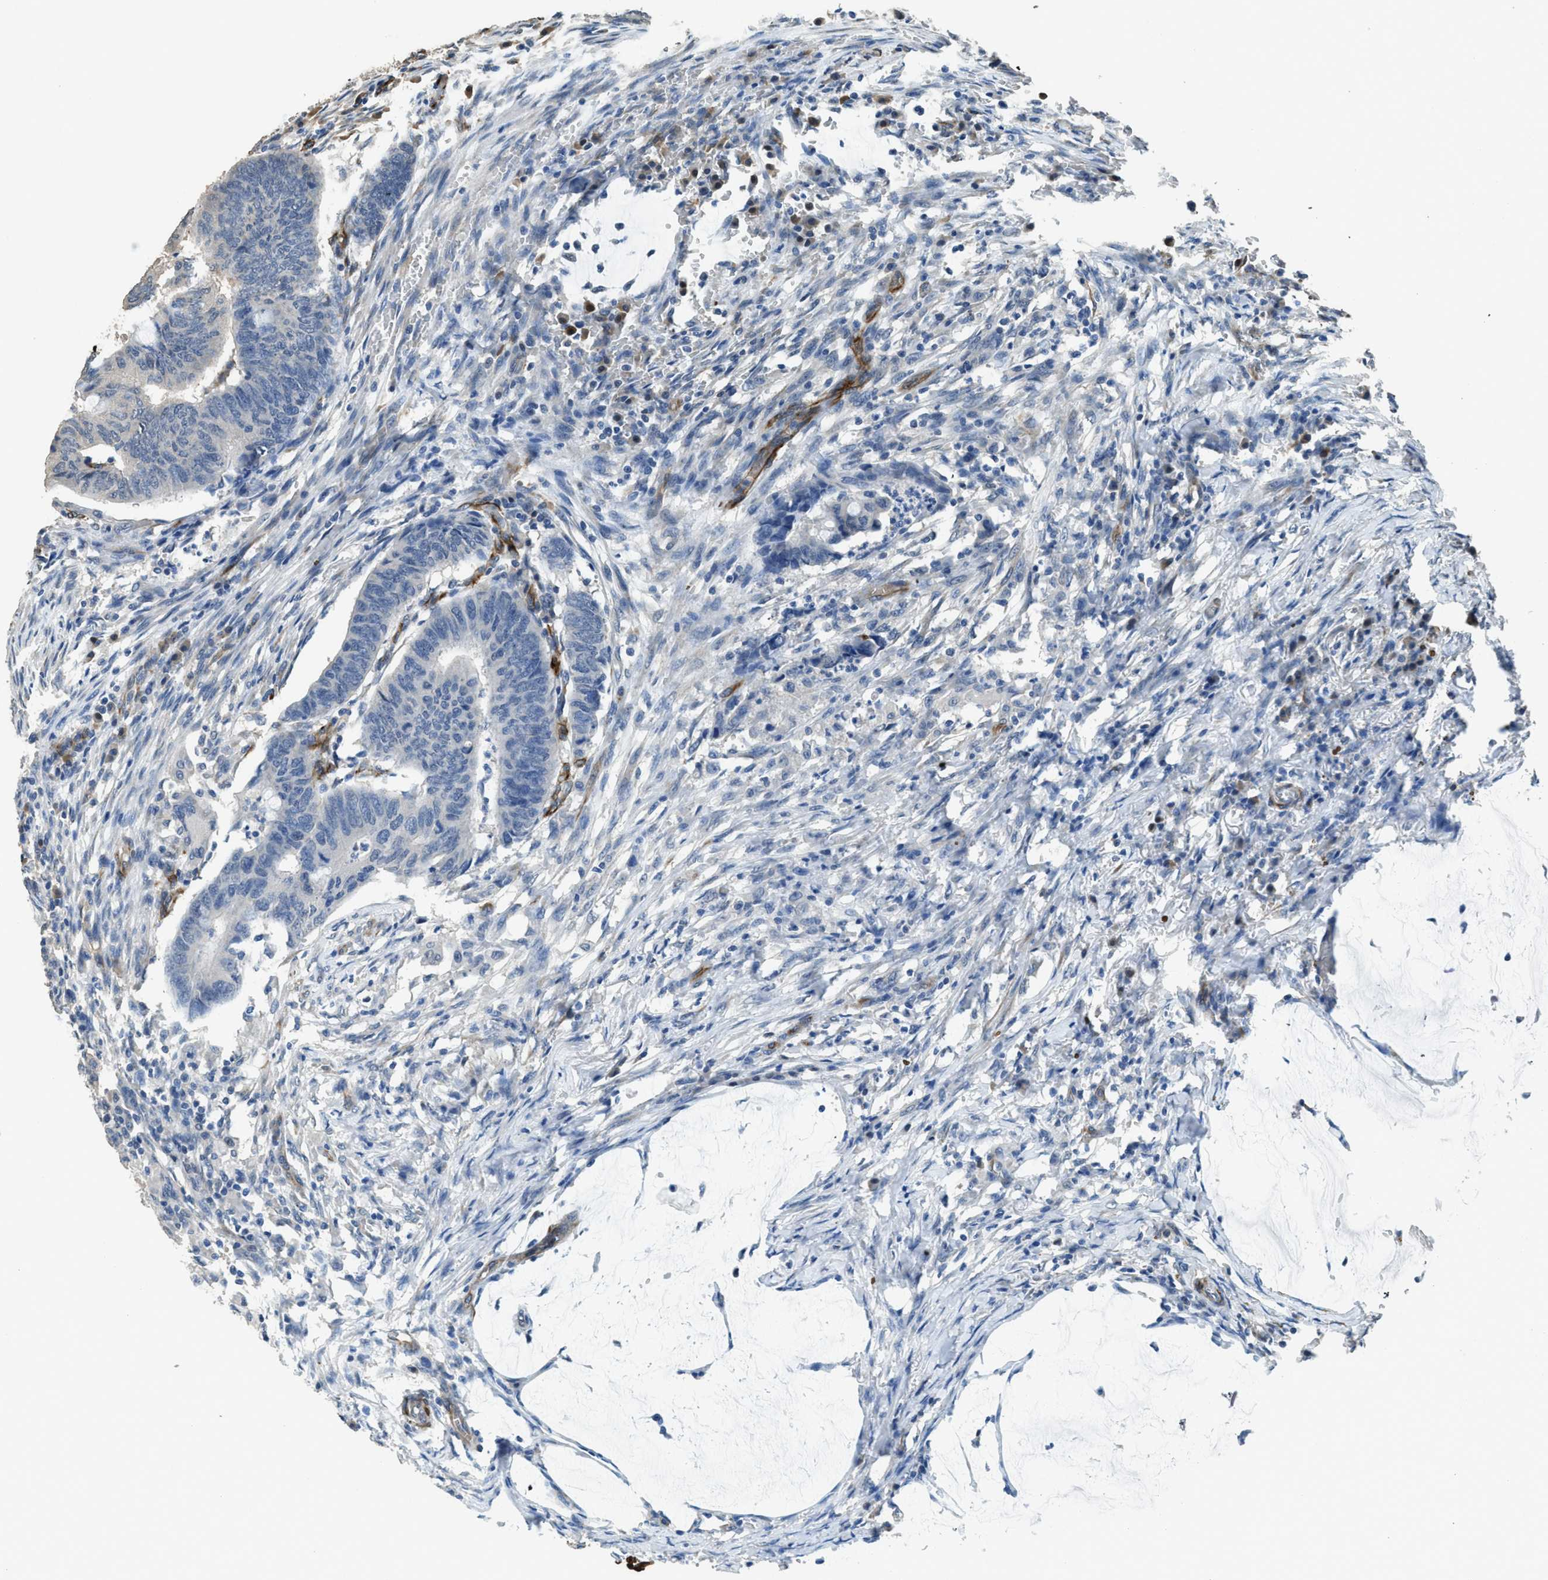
{"staining": {"intensity": "negative", "quantity": "none", "location": "none"}, "tissue": "colorectal cancer", "cell_type": "Tumor cells", "image_type": "cancer", "snomed": [{"axis": "morphology", "description": "Normal tissue, NOS"}, {"axis": "morphology", "description": "Adenocarcinoma, NOS"}, {"axis": "topography", "description": "Rectum"}, {"axis": "topography", "description": "Peripheral nerve tissue"}], "caption": "An image of human colorectal cancer (adenocarcinoma) is negative for staining in tumor cells.", "gene": "SYNM", "patient": {"sex": "male", "age": 92}}